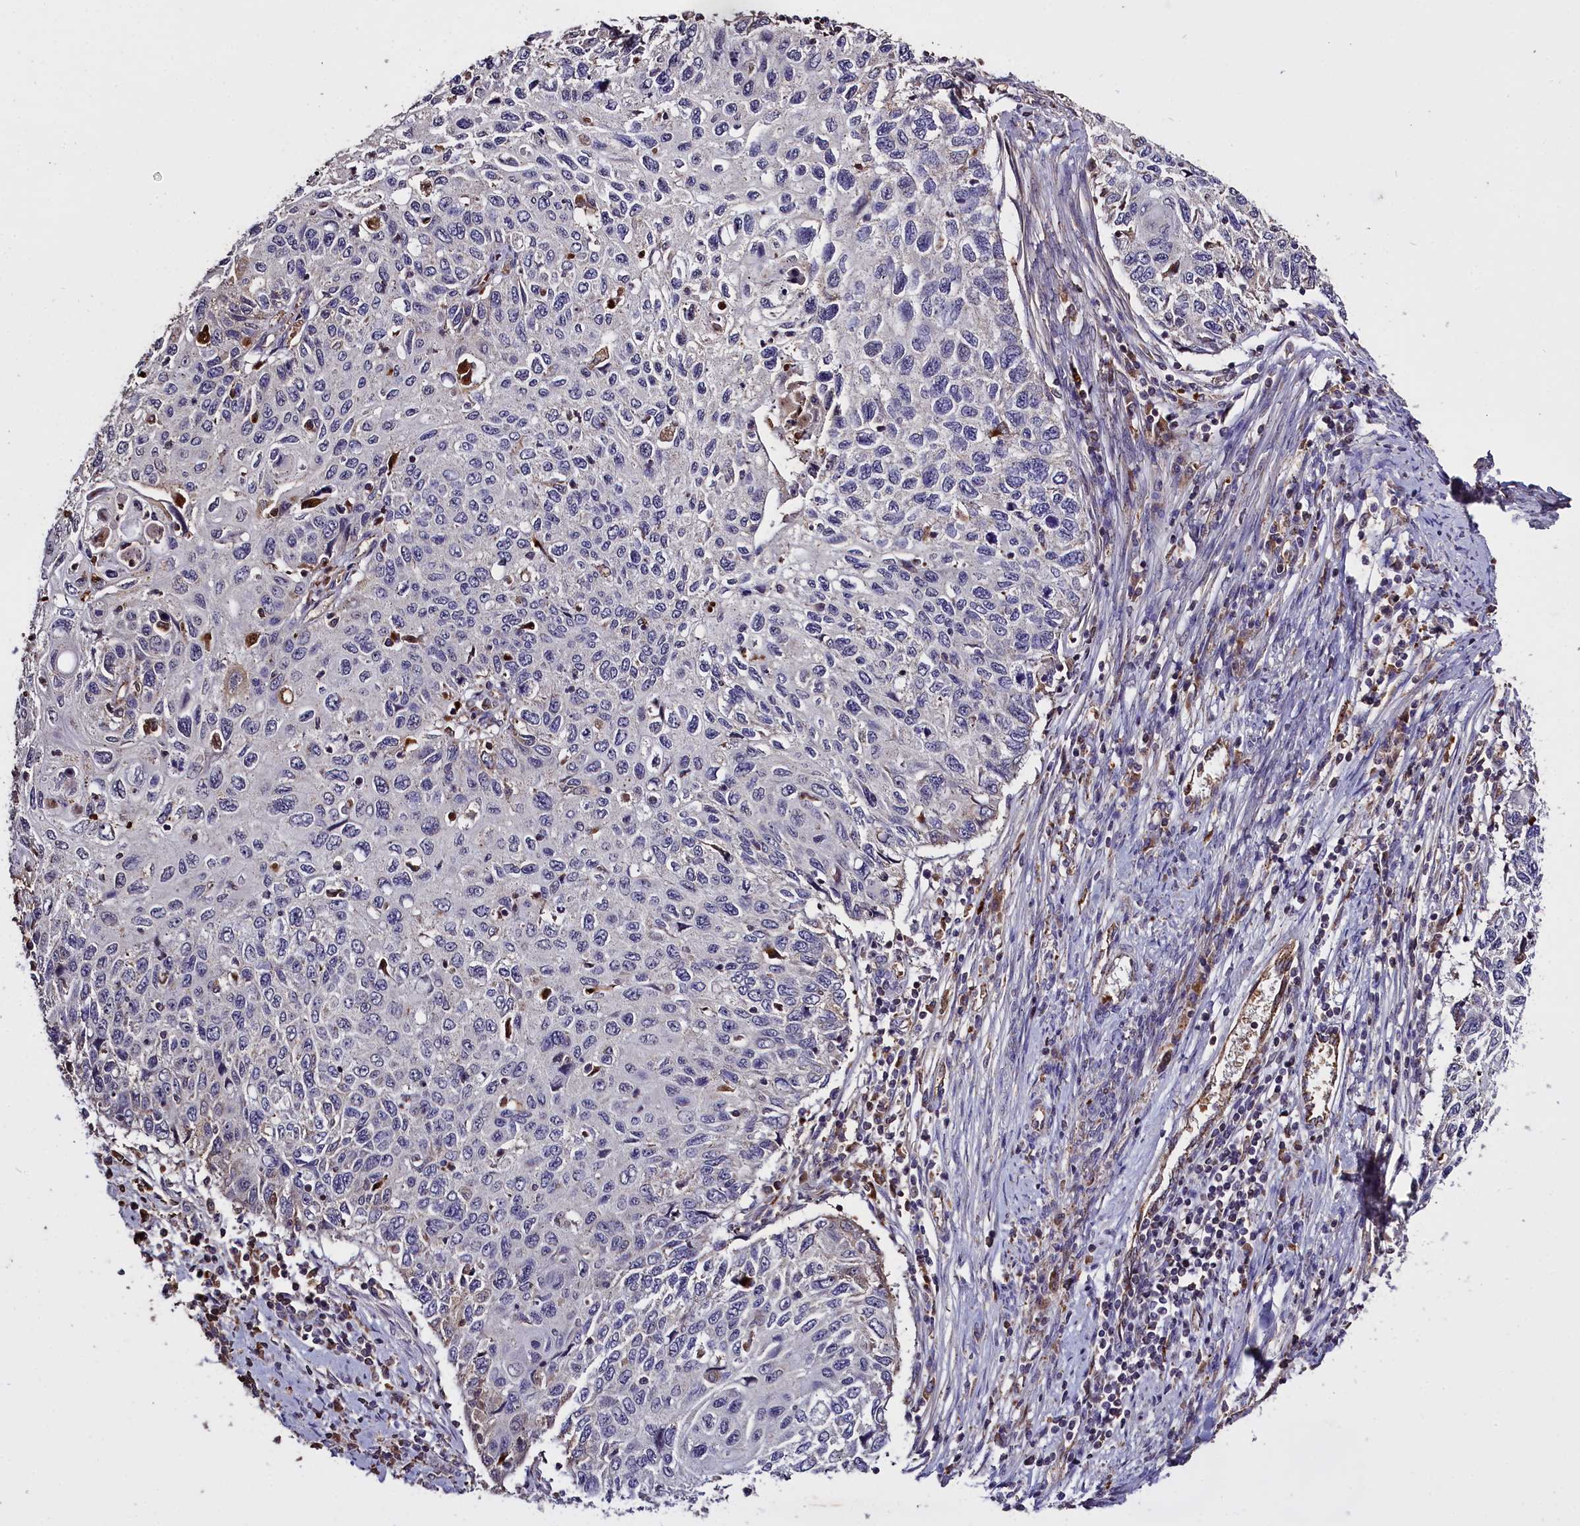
{"staining": {"intensity": "negative", "quantity": "none", "location": "none"}, "tissue": "cervical cancer", "cell_type": "Tumor cells", "image_type": "cancer", "snomed": [{"axis": "morphology", "description": "Squamous cell carcinoma, NOS"}, {"axis": "topography", "description": "Cervix"}], "caption": "This photomicrograph is of squamous cell carcinoma (cervical) stained with immunohistochemistry to label a protein in brown with the nuclei are counter-stained blue. There is no staining in tumor cells. (IHC, brightfield microscopy, high magnification).", "gene": "CLRN2", "patient": {"sex": "female", "age": 70}}